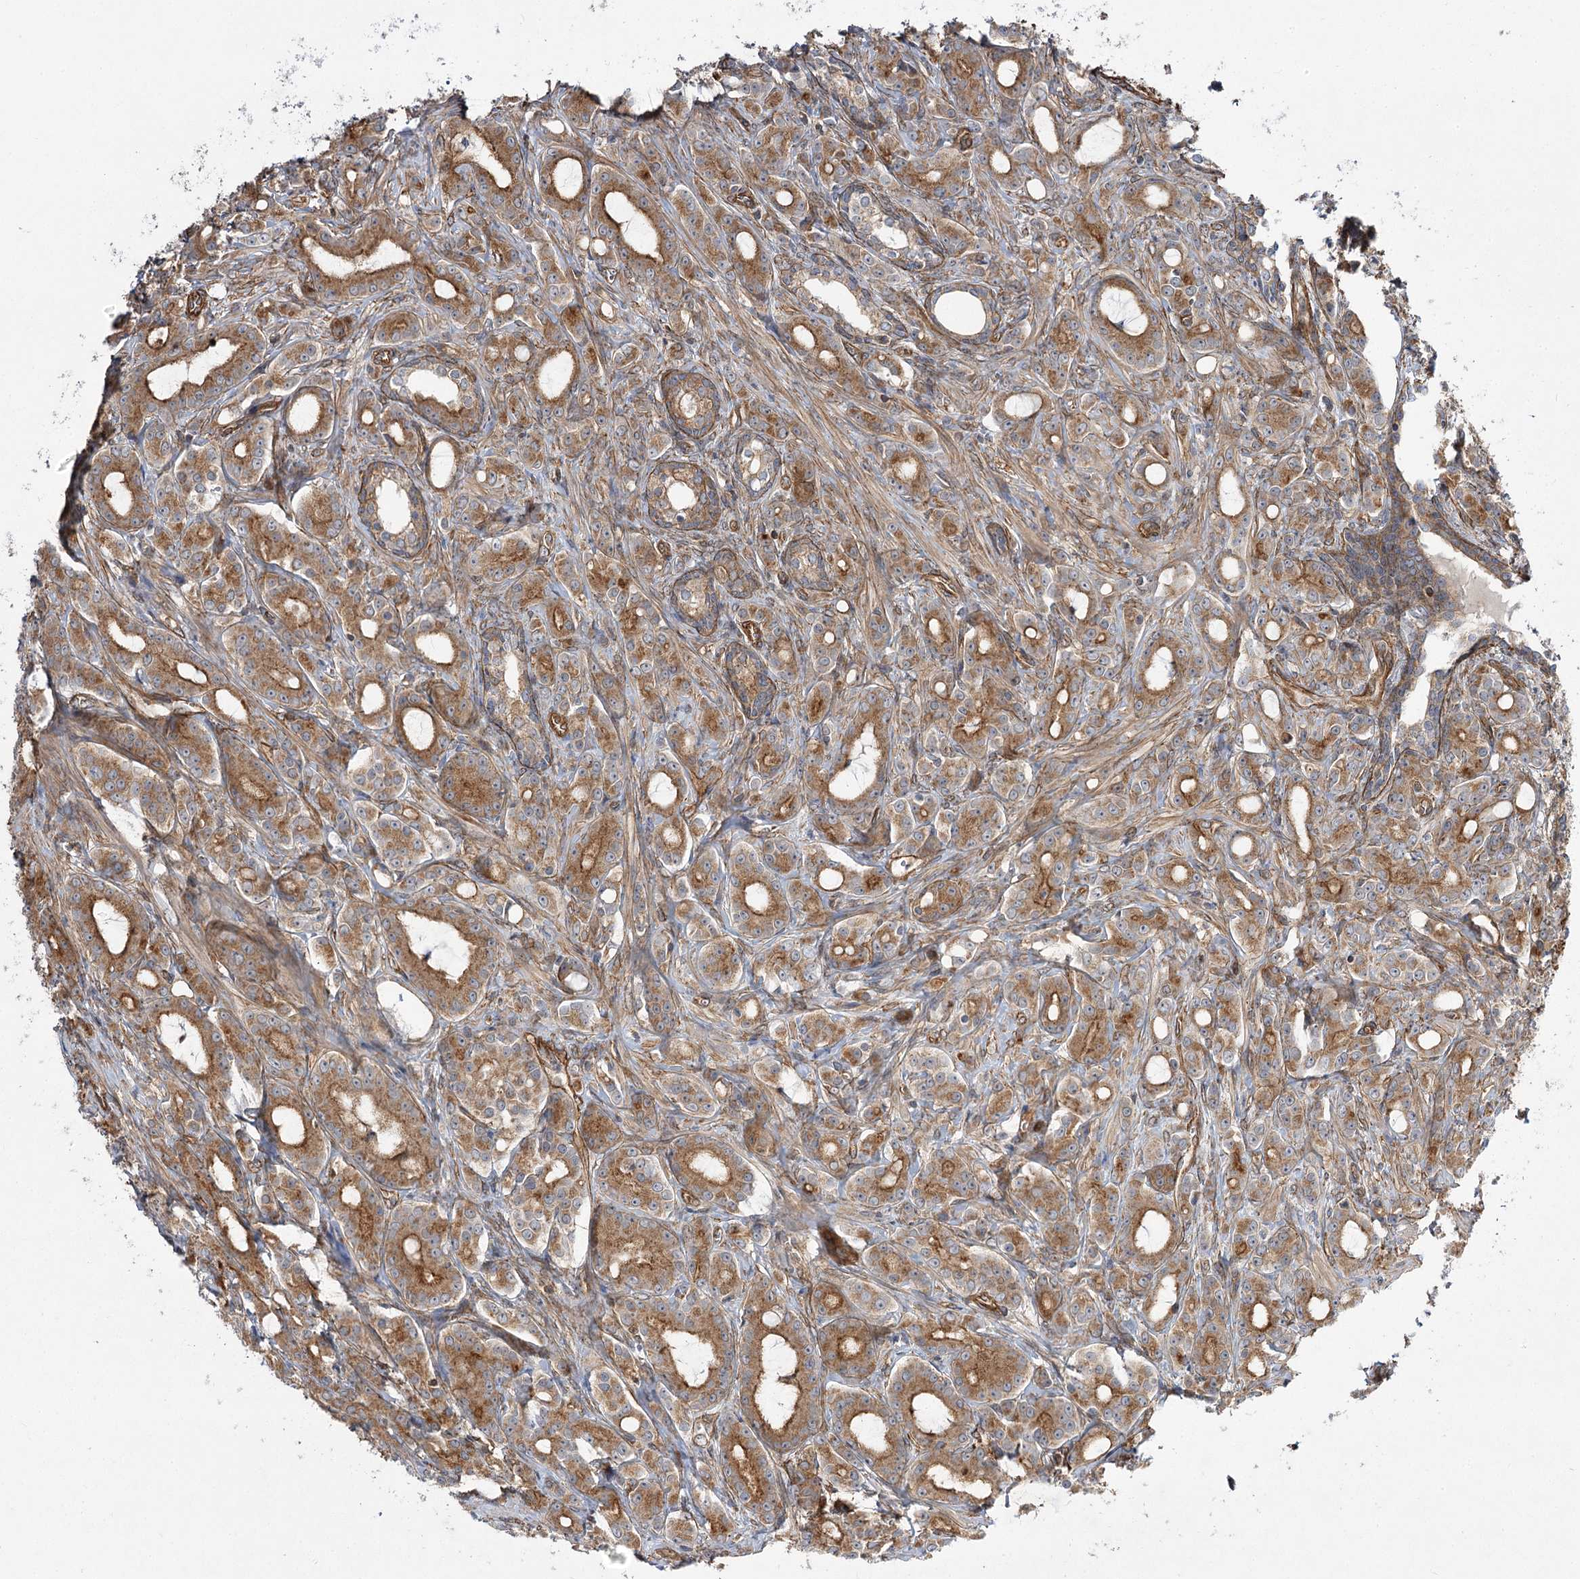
{"staining": {"intensity": "moderate", "quantity": ">75%", "location": "cytoplasmic/membranous"}, "tissue": "prostate cancer", "cell_type": "Tumor cells", "image_type": "cancer", "snomed": [{"axis": "morphology", "description": "Adenocarcinoma, High grade"}, {"axis": "topography", "description": "Prostate"}], "caption": "IHC (DAB (3,3'-diaminobenzidine)) staining of adenocarcinoma (high-grade) (prostate) reveals moderate cytoplasmic/membranous protein staining in approximately >75% of tumor cells. (Stains: DAB (3,3'-diaminobenzidine) in brown, nuclei in blue, Microscopy: brightfield microscopy at high magnification).", "gene": "SH3BP5L", "patient": {"sex": "male", "age": 72}}